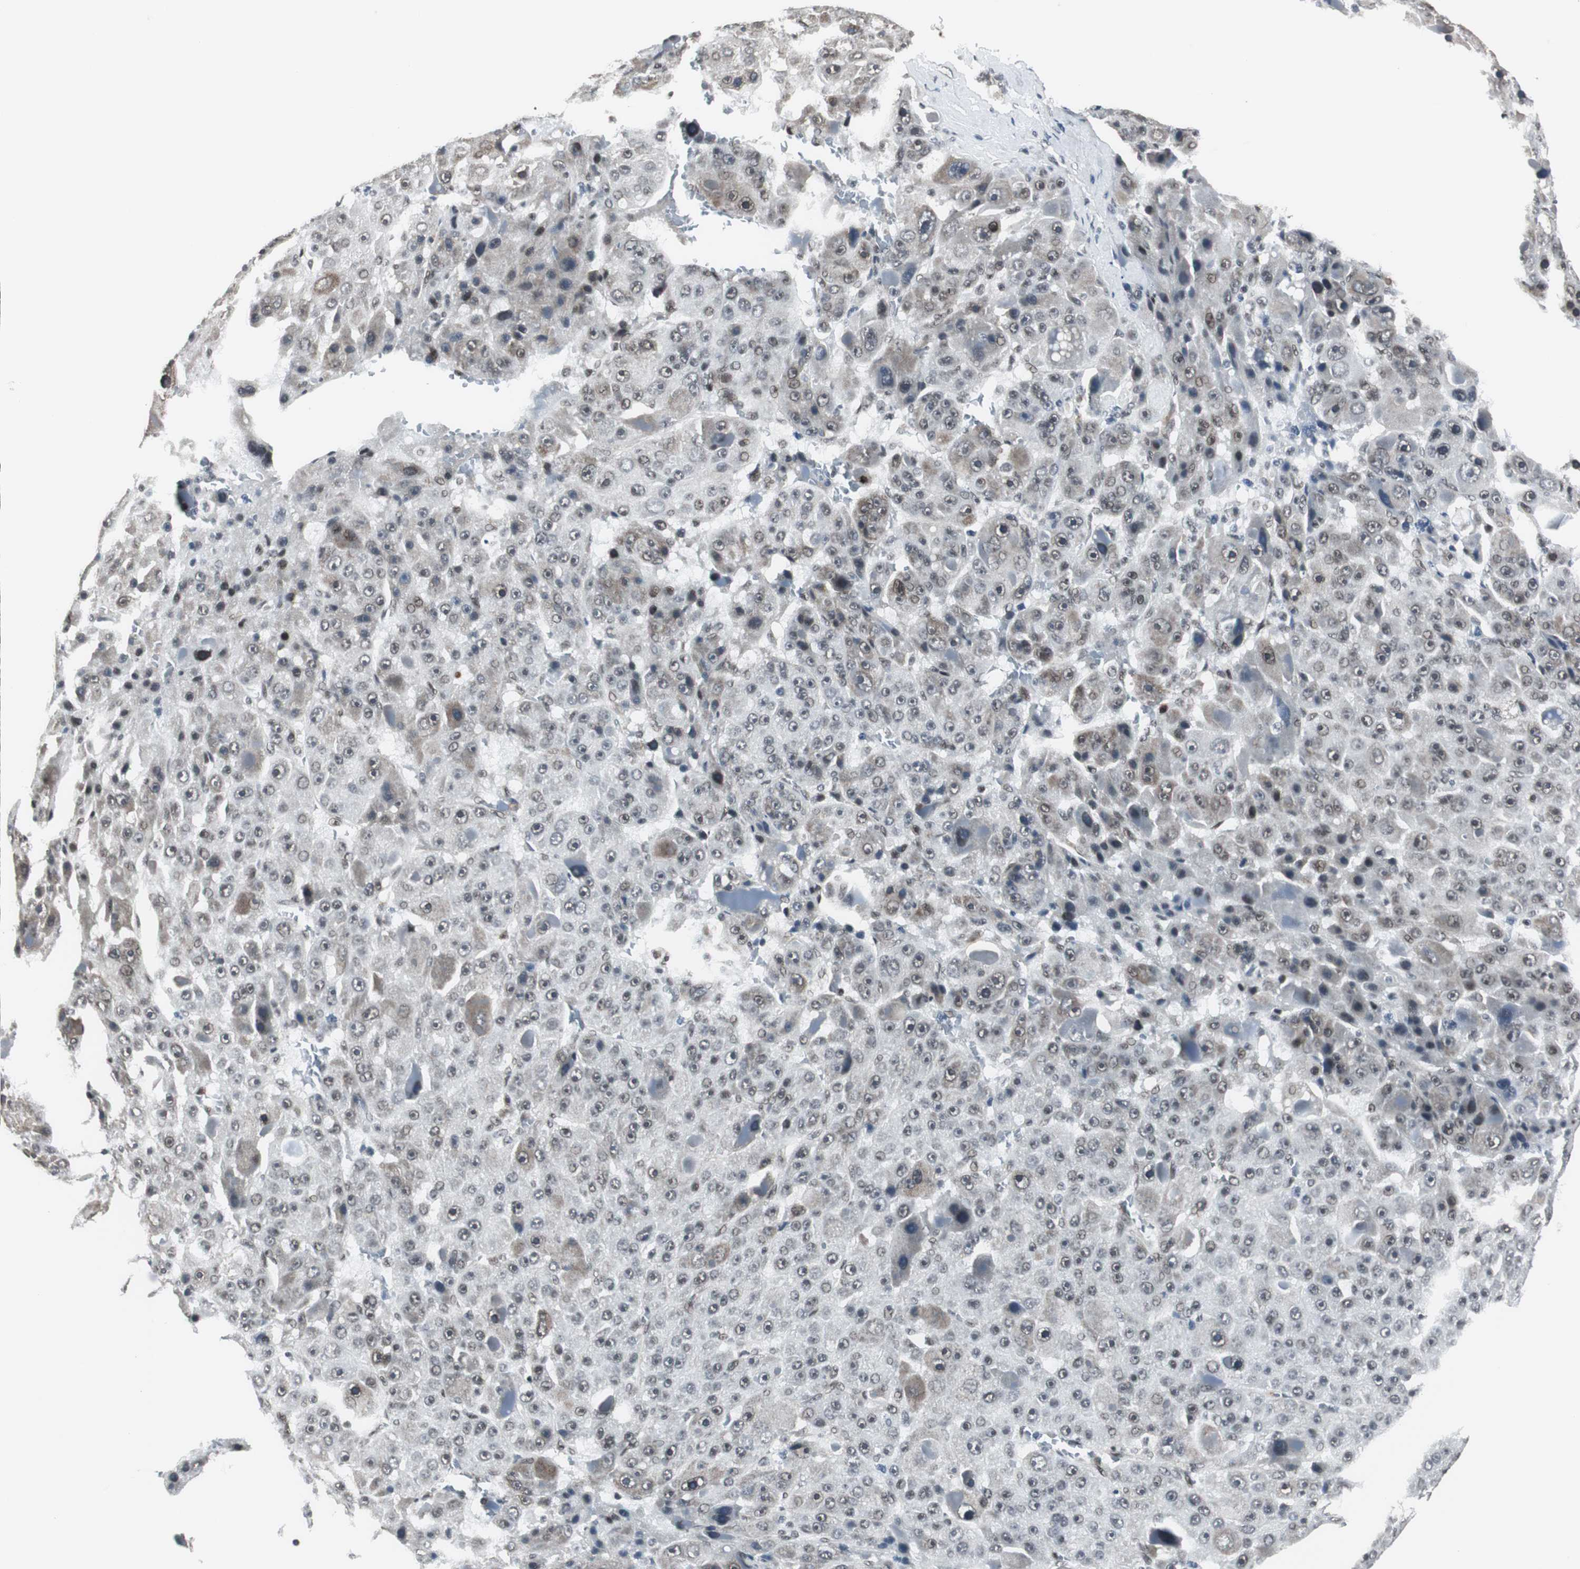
{"staining": {"intensity": "weak", "quantity": "25%-75%", "location": "nuclear"}, "tissue": "liver cancer", "cell_type": "Tumor cells", "image_type": "cancer", "snomed": [{"axis": "morphology", "description": "Carcinoma, Hepatocellular, NOS"}, {"axis": "topography", "description": "Liver"}], "caption": "Immunohistochemistry image of human liver cancer (hepatocellular carcinoma) stained for a protein (brown), which reveals low levels of weak nuclear positivity in approximately 25%-75% of tumor cells.", "gene": "CDK9", "patient": {"sex": "male", "age": 76}}